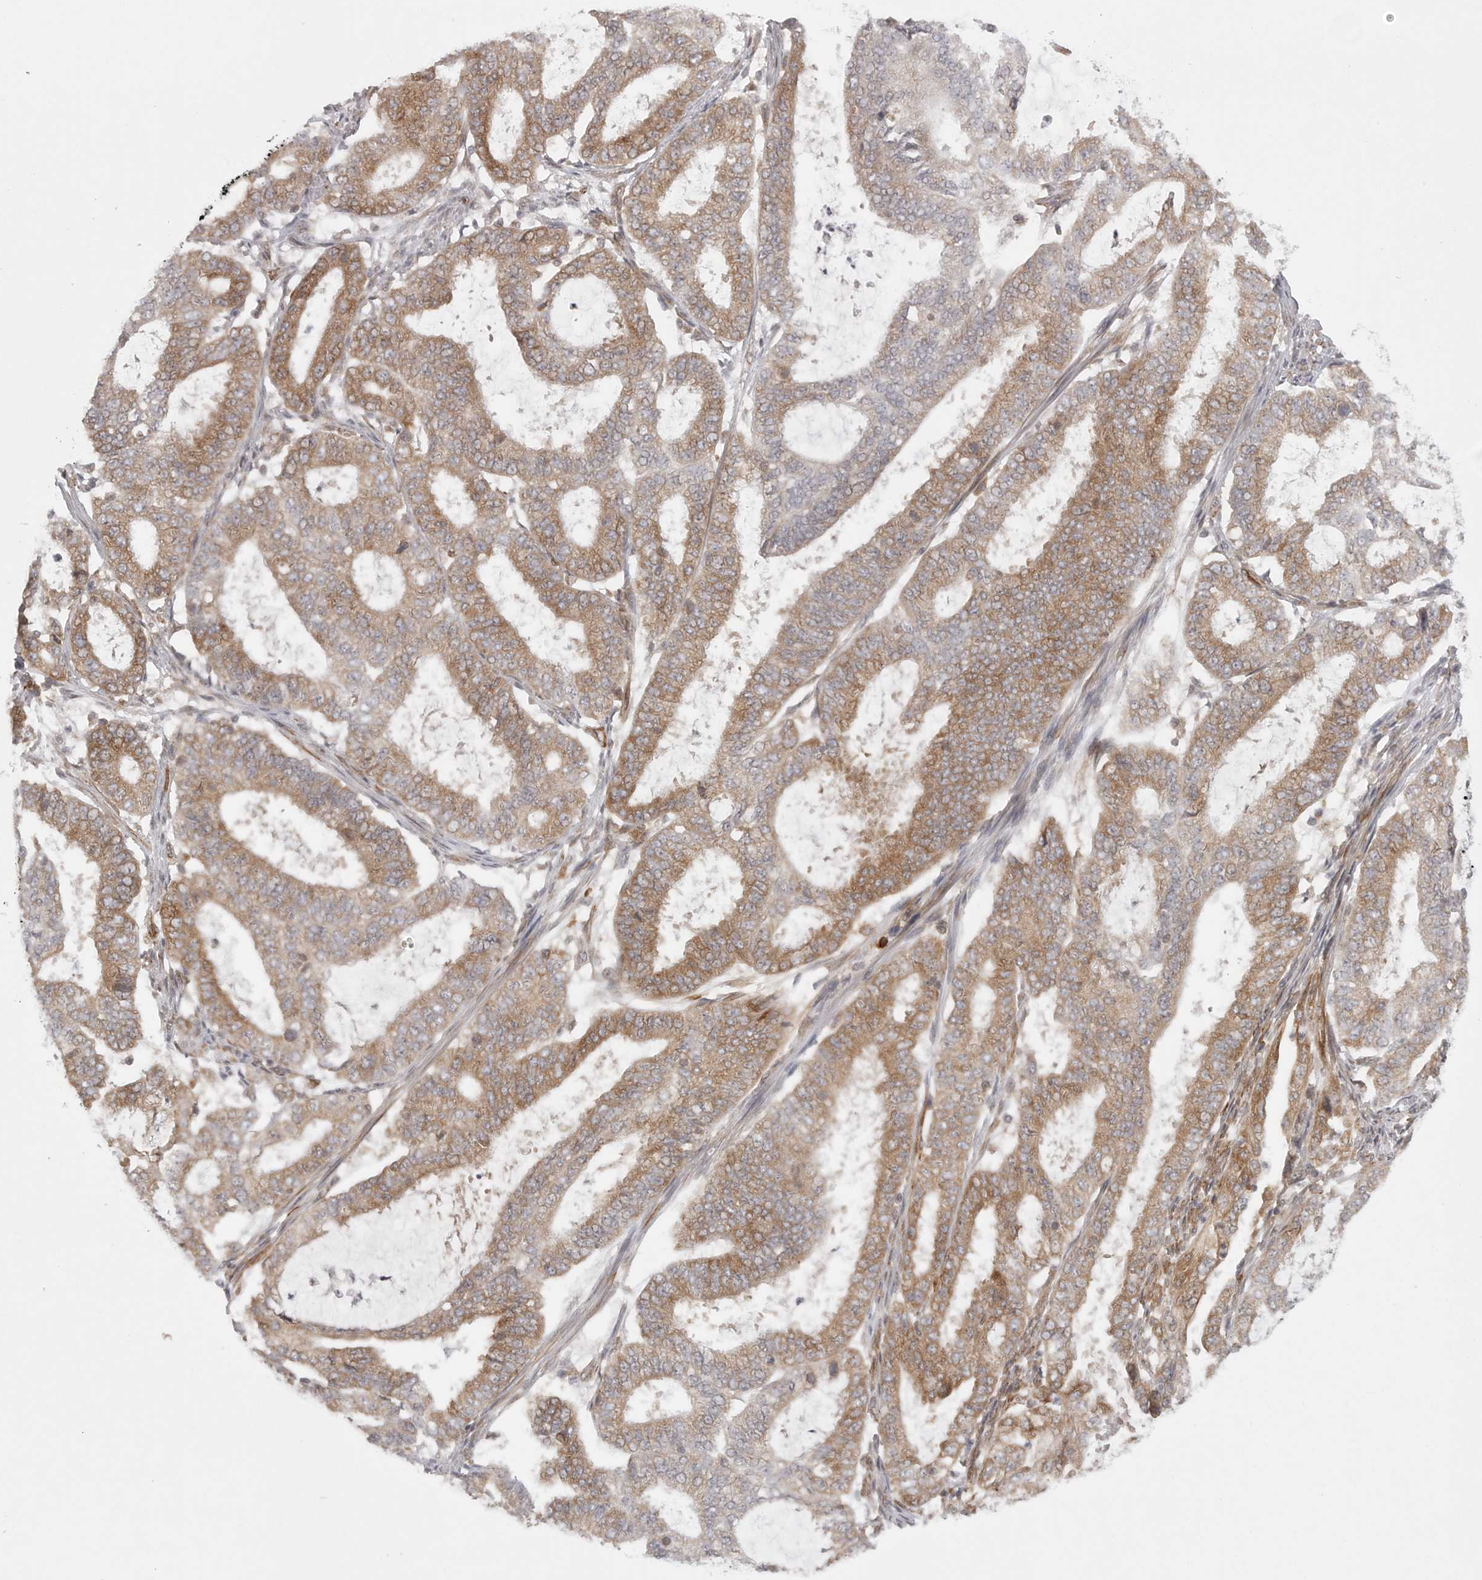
{"staining": {"intensity": "moderate", "quantity": ">75%", "location": "cytoplasmic/membranous"}, "tissue": "endometrial cancer", "cell_type": "Tumor cells", "image_type": "cancer", "snomed": [{"axis": "morphology", "description": "Adenocarcinoma, NOS"}, {"axis": "topography", "description": "Endometrium"}], "caption": "Approximately >75% of tumor cells in human endometrial cancer reveal moderate cytoplasmic/membranous protein expression as visualized by brown immunohistochemical staining.", "gene": "CERS2", "patient": {"sex": "female", "age": 51}}